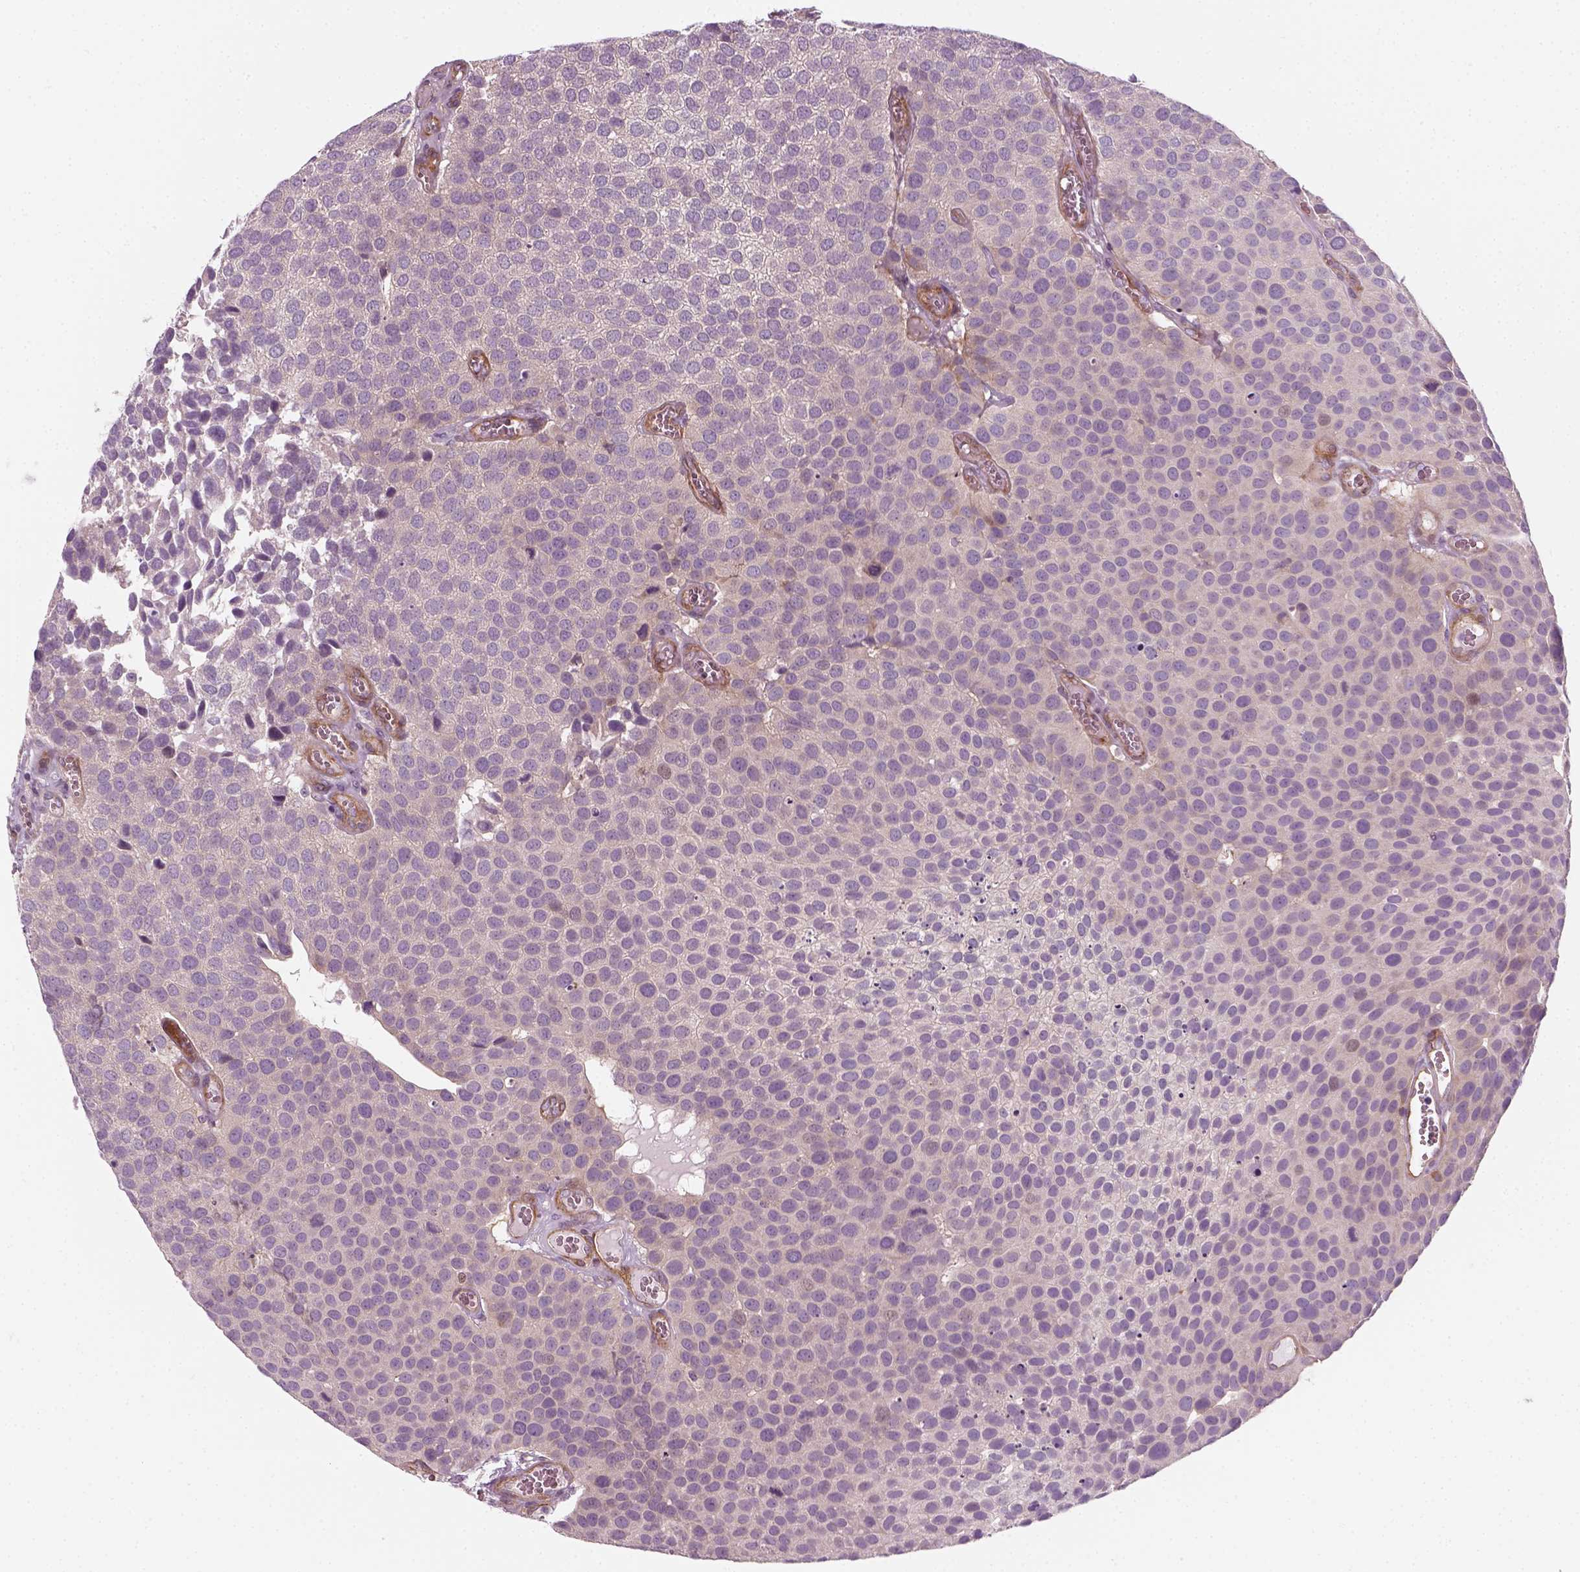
{"staining": {"intensity": "negative", "quantity": "none", "location": "none"}, "tissue": "urothelial cancer", "cell_type": "Tumor cells", "image_type": "cancer", "snomed": [{"axis": "morphology", "description": "Urothelial carcinoma, Low grade"}, {"axis": "topography", "description": "Urinary bladder"}], "caption": "The immunohistochemistry histopathology image has no significant expression in tumor cells of urothelial carcinoma (low-grade) tissue.", "gene": "DNASE1L1", "patient": {"sex": "female", "age": 69}}